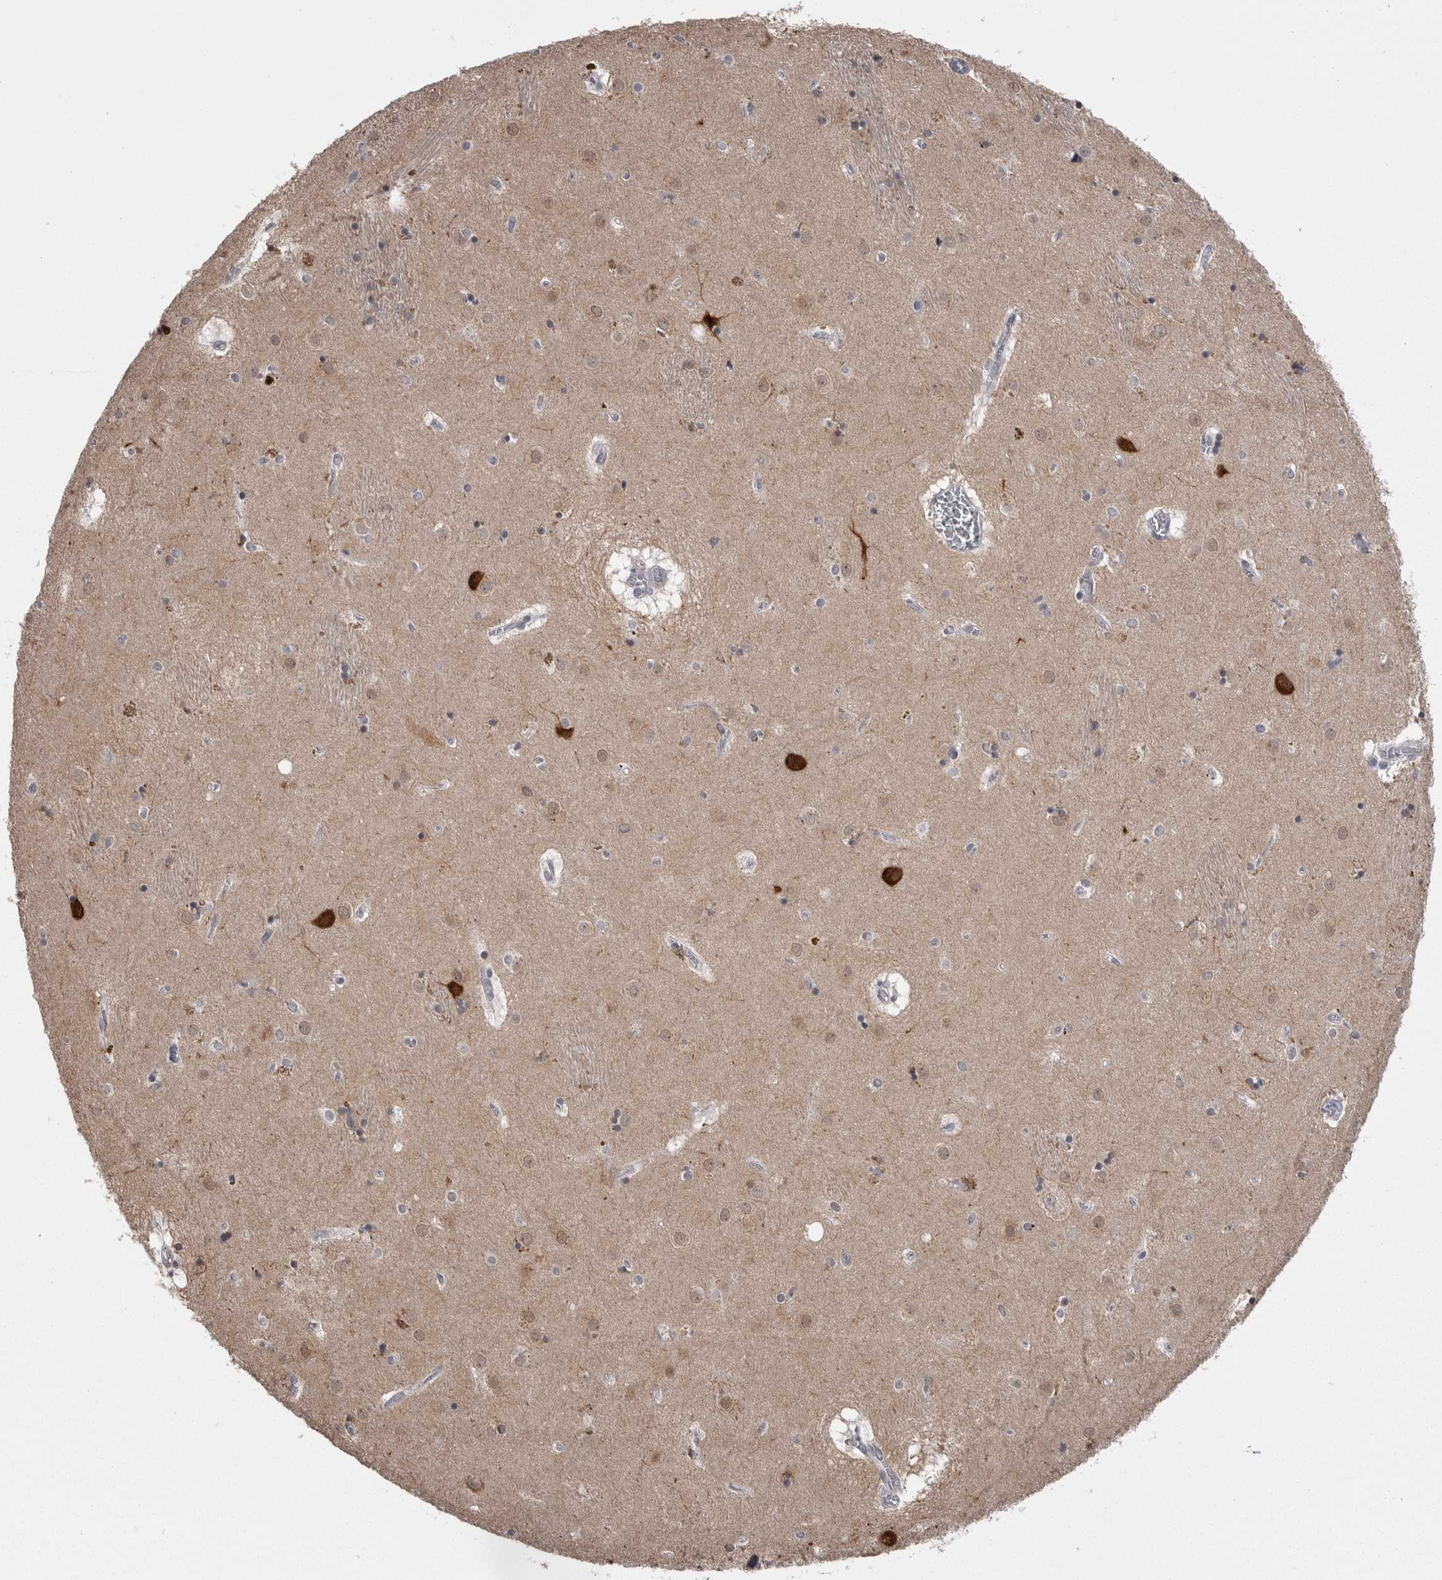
{"staining": {"intensity": "strong", "quantity": "<25%", "location": "cytoplasmic/membranous"}, "tissue": "caudate", "cell_type": "Glial cells", "image_type": "normal", "snomed": [{"axis": "morphology", "description": "Normal tissue, NOS"}, {"axis": "topography", "description": "Lateral ventricle wall"}], "caption": "IHC photomicrograph of unremarkable caudate: human caudate stained using immunohistochemistry demonstrates medium levels of strong protein expression localized specifically in the cytoplasmic/membranous of glial cells, appearing as a cytoplasmic/membranous brown color.", "gene": "DLG2", "patient": {"sex": "male", "age": 70}}